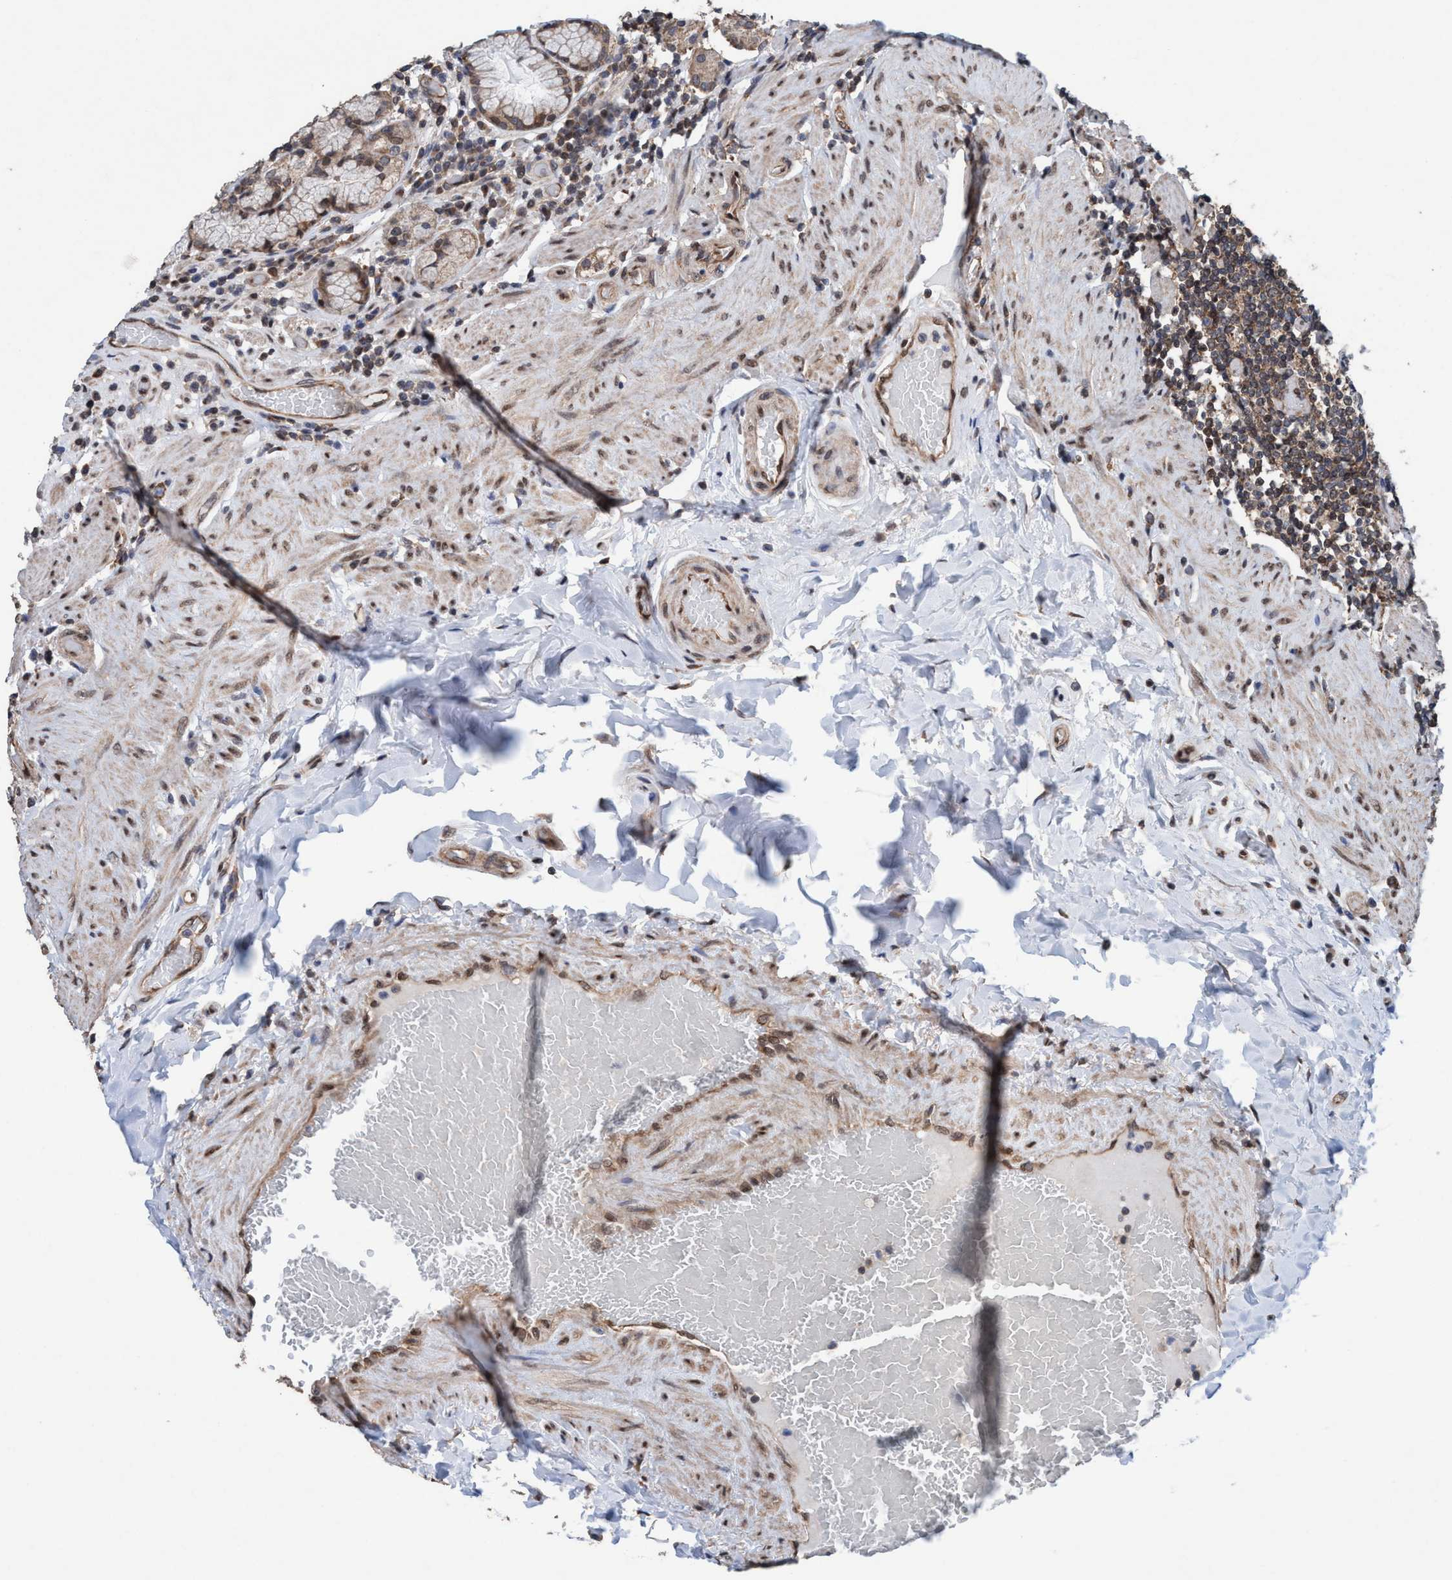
{"staining": {"intensity": "moderate", "quantity": ">75%", "location": "cytoplasmic/membranous"}, "tissue": "stomach", "cell_type": "Glandular cells", "image_type": "normal", "snomed": [{"axis": "morphology", "description": "Normal tissue, NOS"}, {"axis": "topography", "description": "Stomach, lower"}], "caption": "The photomicrograph shows immunohistochemical staining of normal stomach. There is moderate cytoplasmic/membranous expression is present in about >75% of glandular cells.", "gene": "METAP2", "patient": {"sex": "female", "age": 76}}